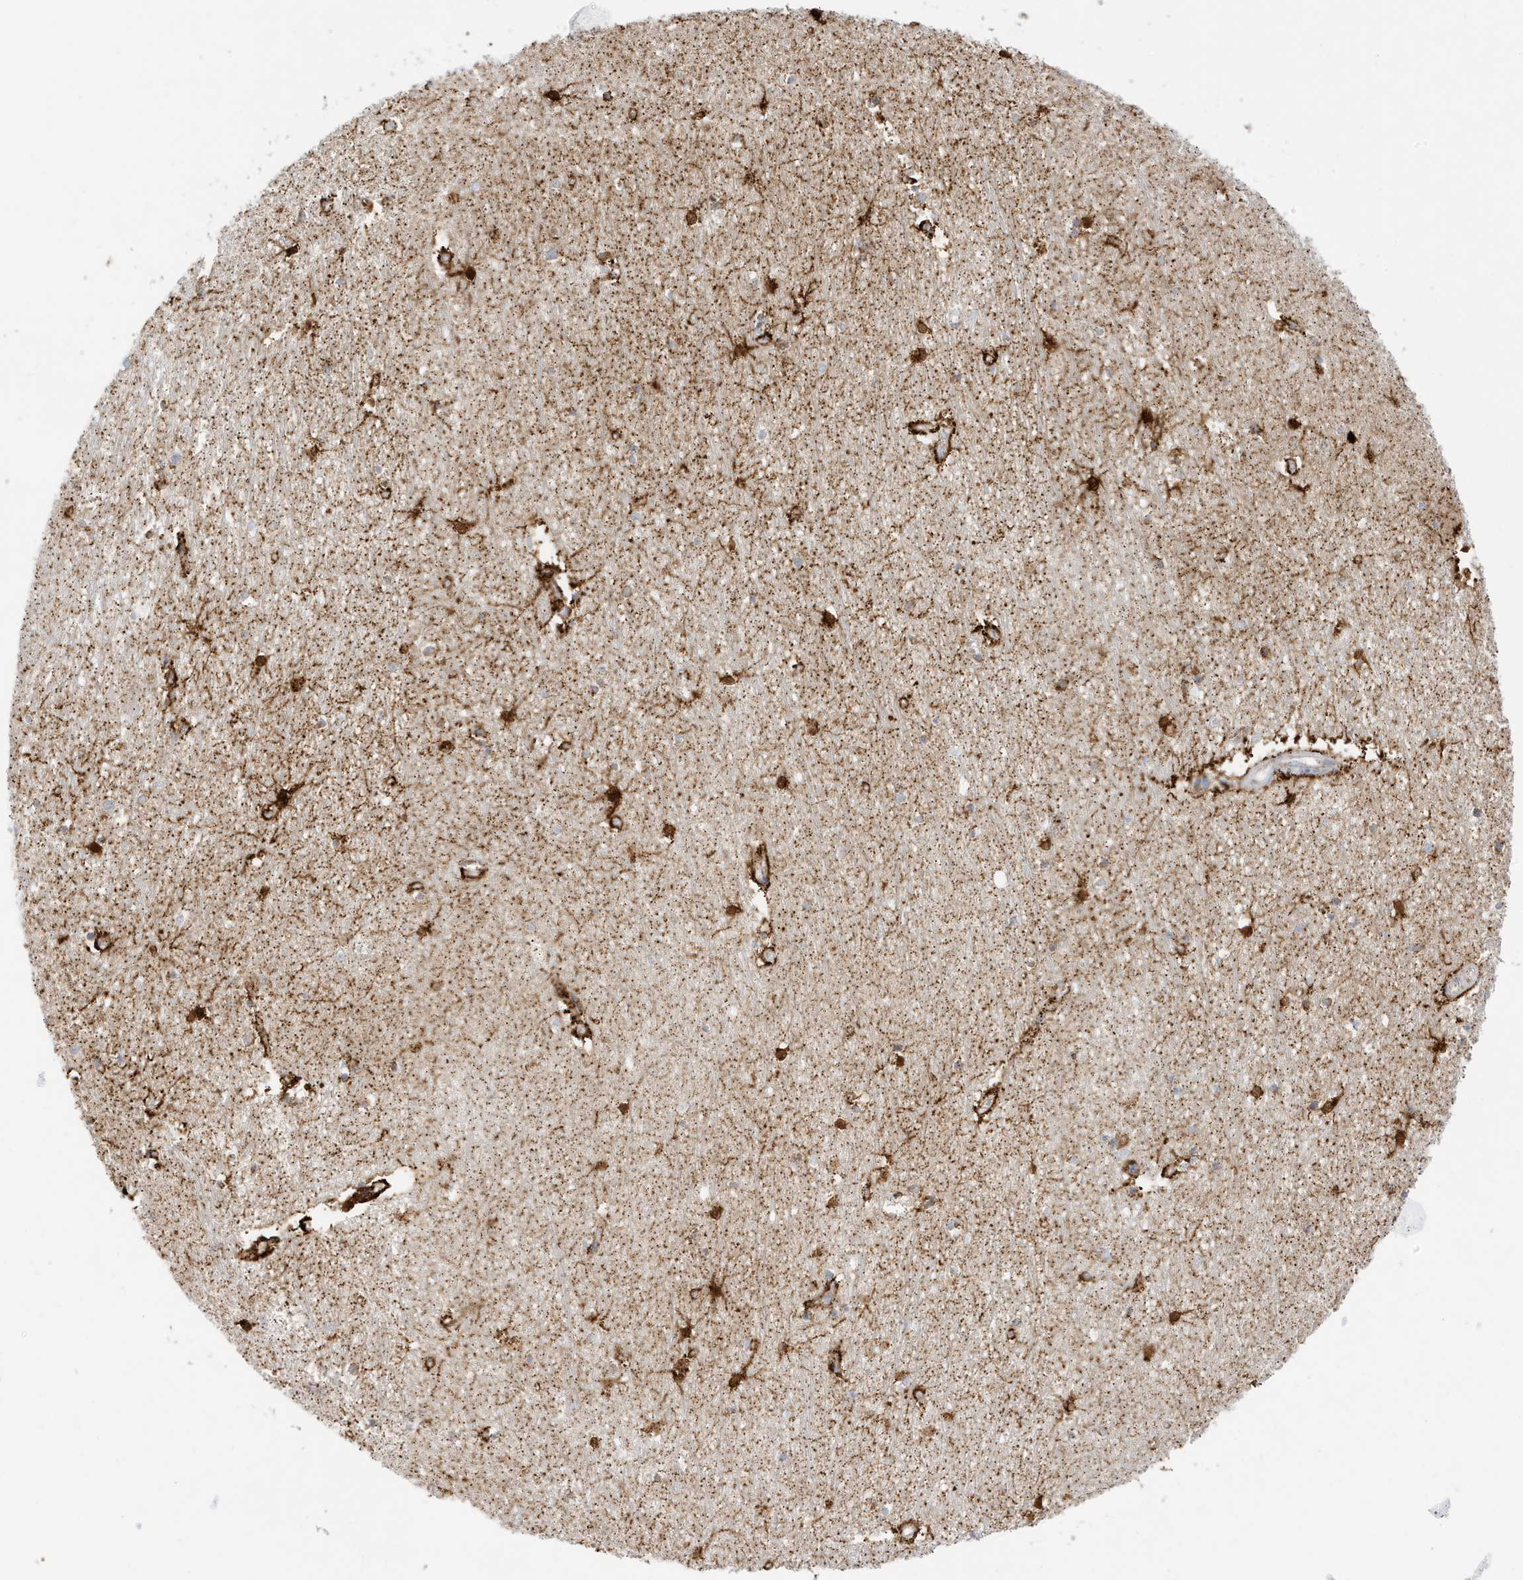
{"staining": {"intensity": "strong", "quantity": ">75%", "location": "cytoplasmic/membranous"}, "tissue": "hippocampus", "cell_type": "Glial cells", "image_type": "normal", "snomed": [{"axis": "morphology", "description": "Normal tissue, NOS"}, {"axis": "topography", "description": "Hippocampus"}], "caption": "A brown stain highlights strong cytoplasmic/membranous positivity of a protein in glial cells of unremarkable human hippocampus. Using DAB (3,3'-diaminobenzidine) (brown) and hematoxylin (blue) stains, captured at high magnification using brightfield microscopy.", "gene": "CAPN13", "patient": {"sex": "female", "age": 64}}